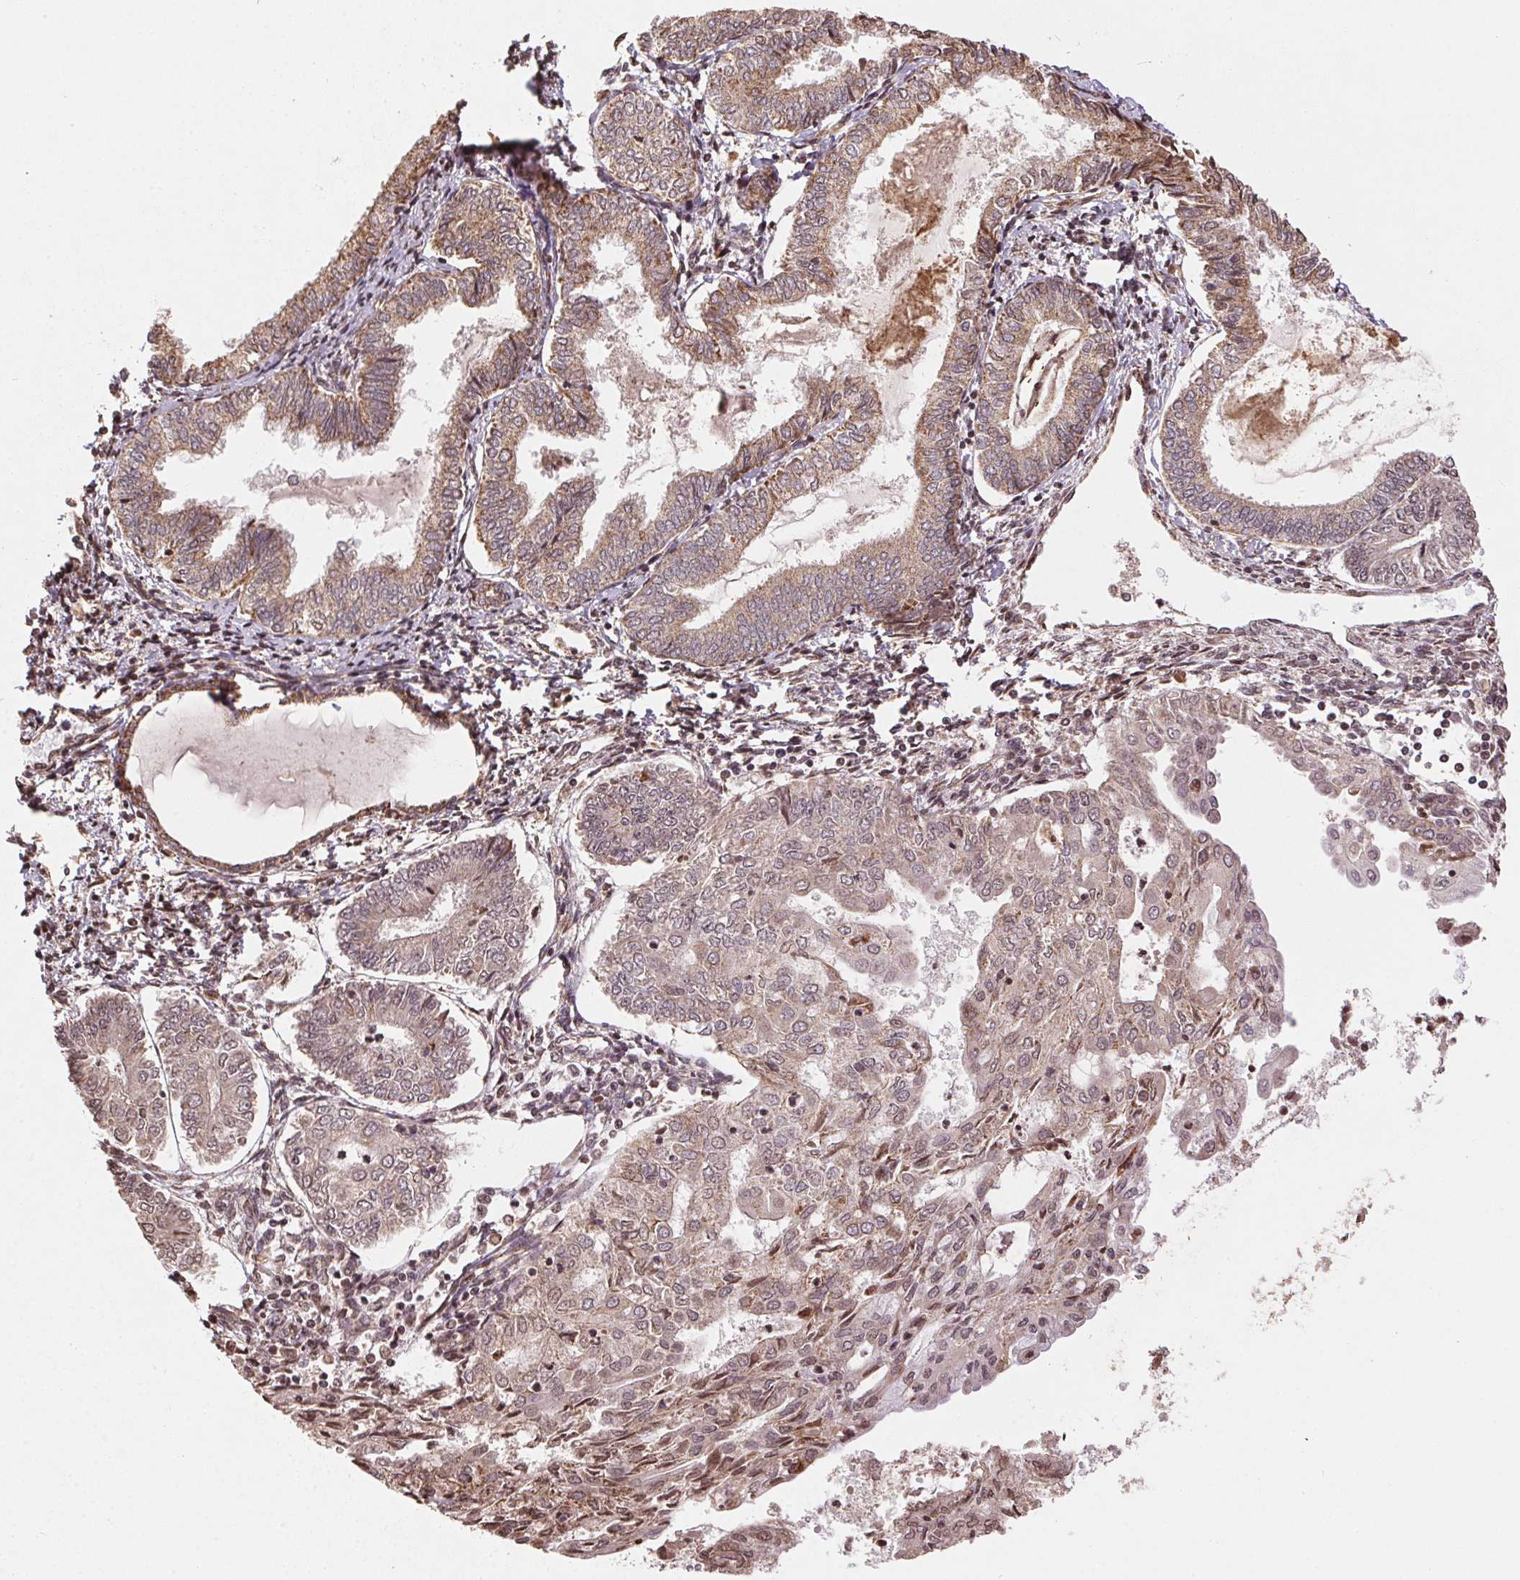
{"staining": {"intensity": "weak", "quantity": ">75%", "location": "cytoplasmic/membranous"}, "tissue": "endometrial cancer", "cell_type": "Tumor cells", "image_type": "cancer", "snomed": [{"axis": "morphology", "description": "Adenocarcinoma, NOS"}, {"axis": "topography", "description": "Endometrium"}], "caption": "High-power microscopy captured an immunohistochemistry (IHC) image of endometrial cancer, revealing weak cytoplasmic/membranous positivity in approximately >75% of tumor cells.", "gene": "SPRED2", "patient": {"sex": "female", "age": 68}}